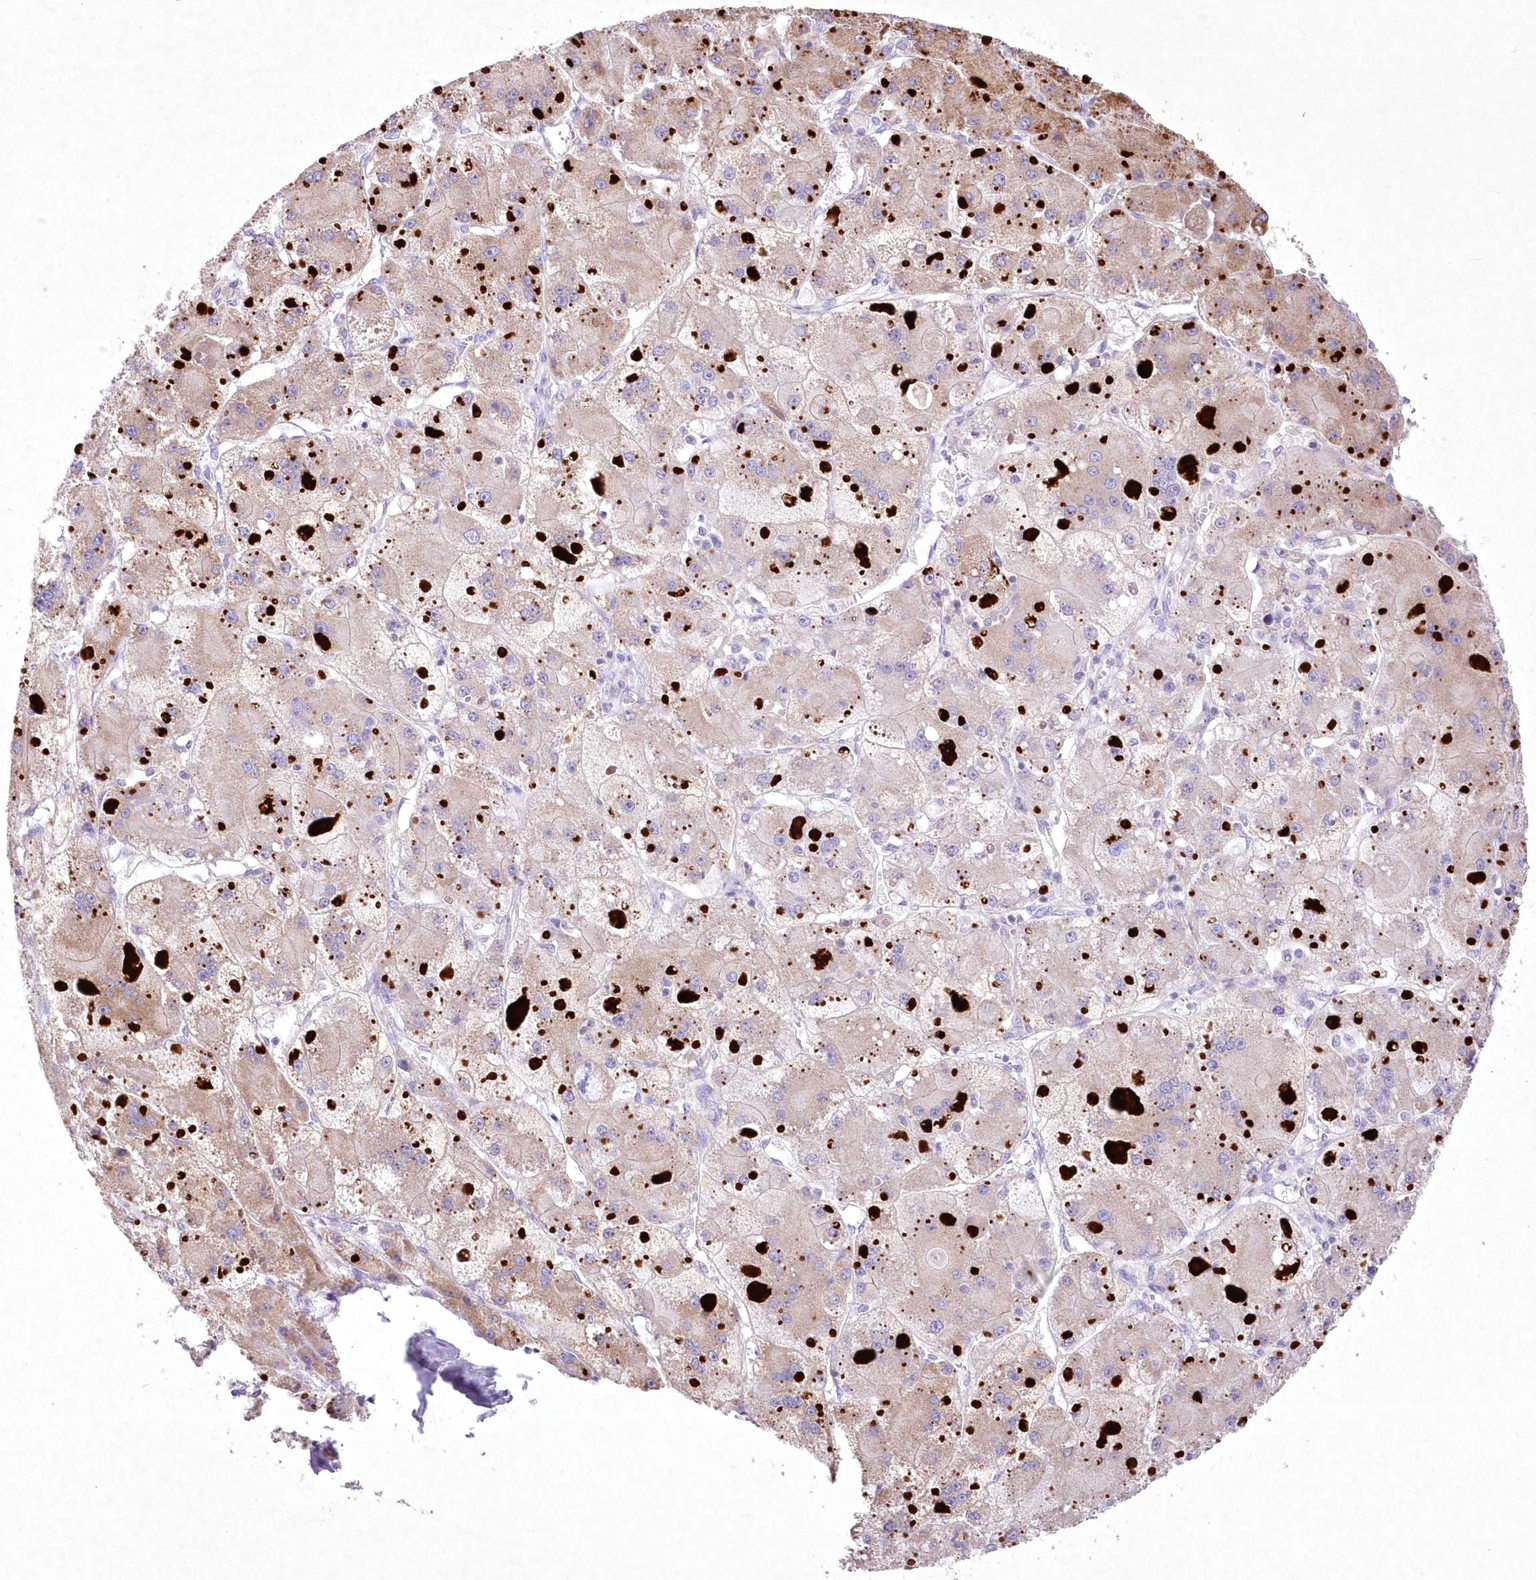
{"staining": {"intensity": "moderate", "quantity": "25%-75%", "location": "cytoplasmic/membranous"}, "tissue": "liver cancer", "cell_type": "Tumor cells", "image_type": "cancer", "snomed": [{"axis": "morphology", "description": "Carcinoma, Hepatocellular, NOS"}, {"axis": "topography", "description": "Liver"}], "caption": "A photomicrograph of hepatocellular carcinoma (liver) stained for a protein displays moderate cytoplasmic/membranous brown staining in tumor cells. The staining was performed using DAB, with brown indicating positive protein expression. Nuclei are stained blue with hematoxylin.", "gene": "ITSN2", "patient": {"sex": "female", "age": 73}}